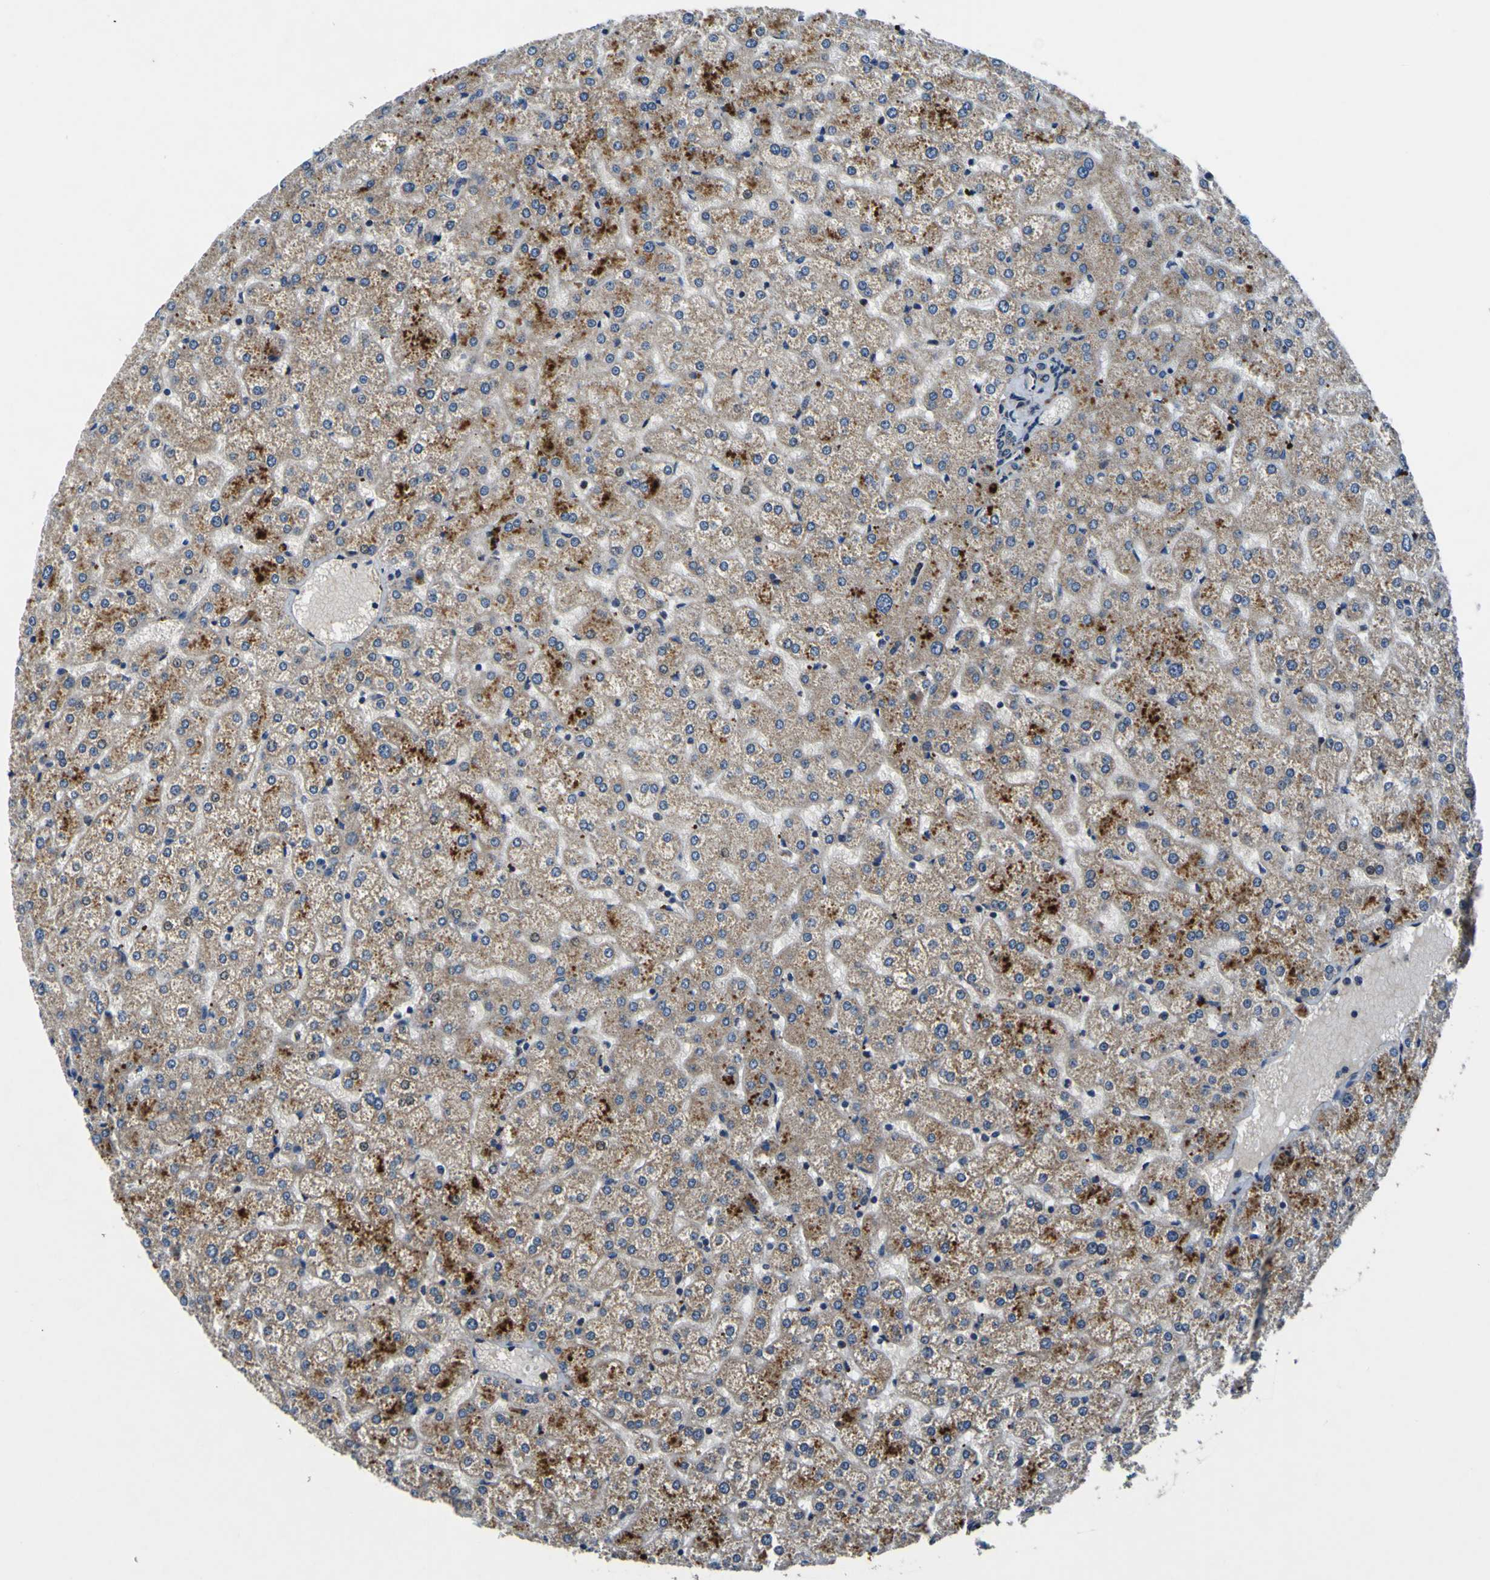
{"staining": {"intensity": "negative", "quantity": "none", "location": "none"}, "tissue": "liver", "cell_type": "Cholangiocytes", "image_type": "normal", "snomed": [{"axis": "morphology", "description": "Normal tissue, NOS"}, {"axis": "topography", "description": "Liver"}], "caption": "Immunohistochemical staining of unremarkable liver demonstrates no significant expression in cholangiocytes. (Brightfield microscopy of DAB (3,3'-diaminobenzidine) immunohistochemistry (IHC) at high magnification).", "gene": "EPHB4", "patient": {"sex": "female", "age": 32}}